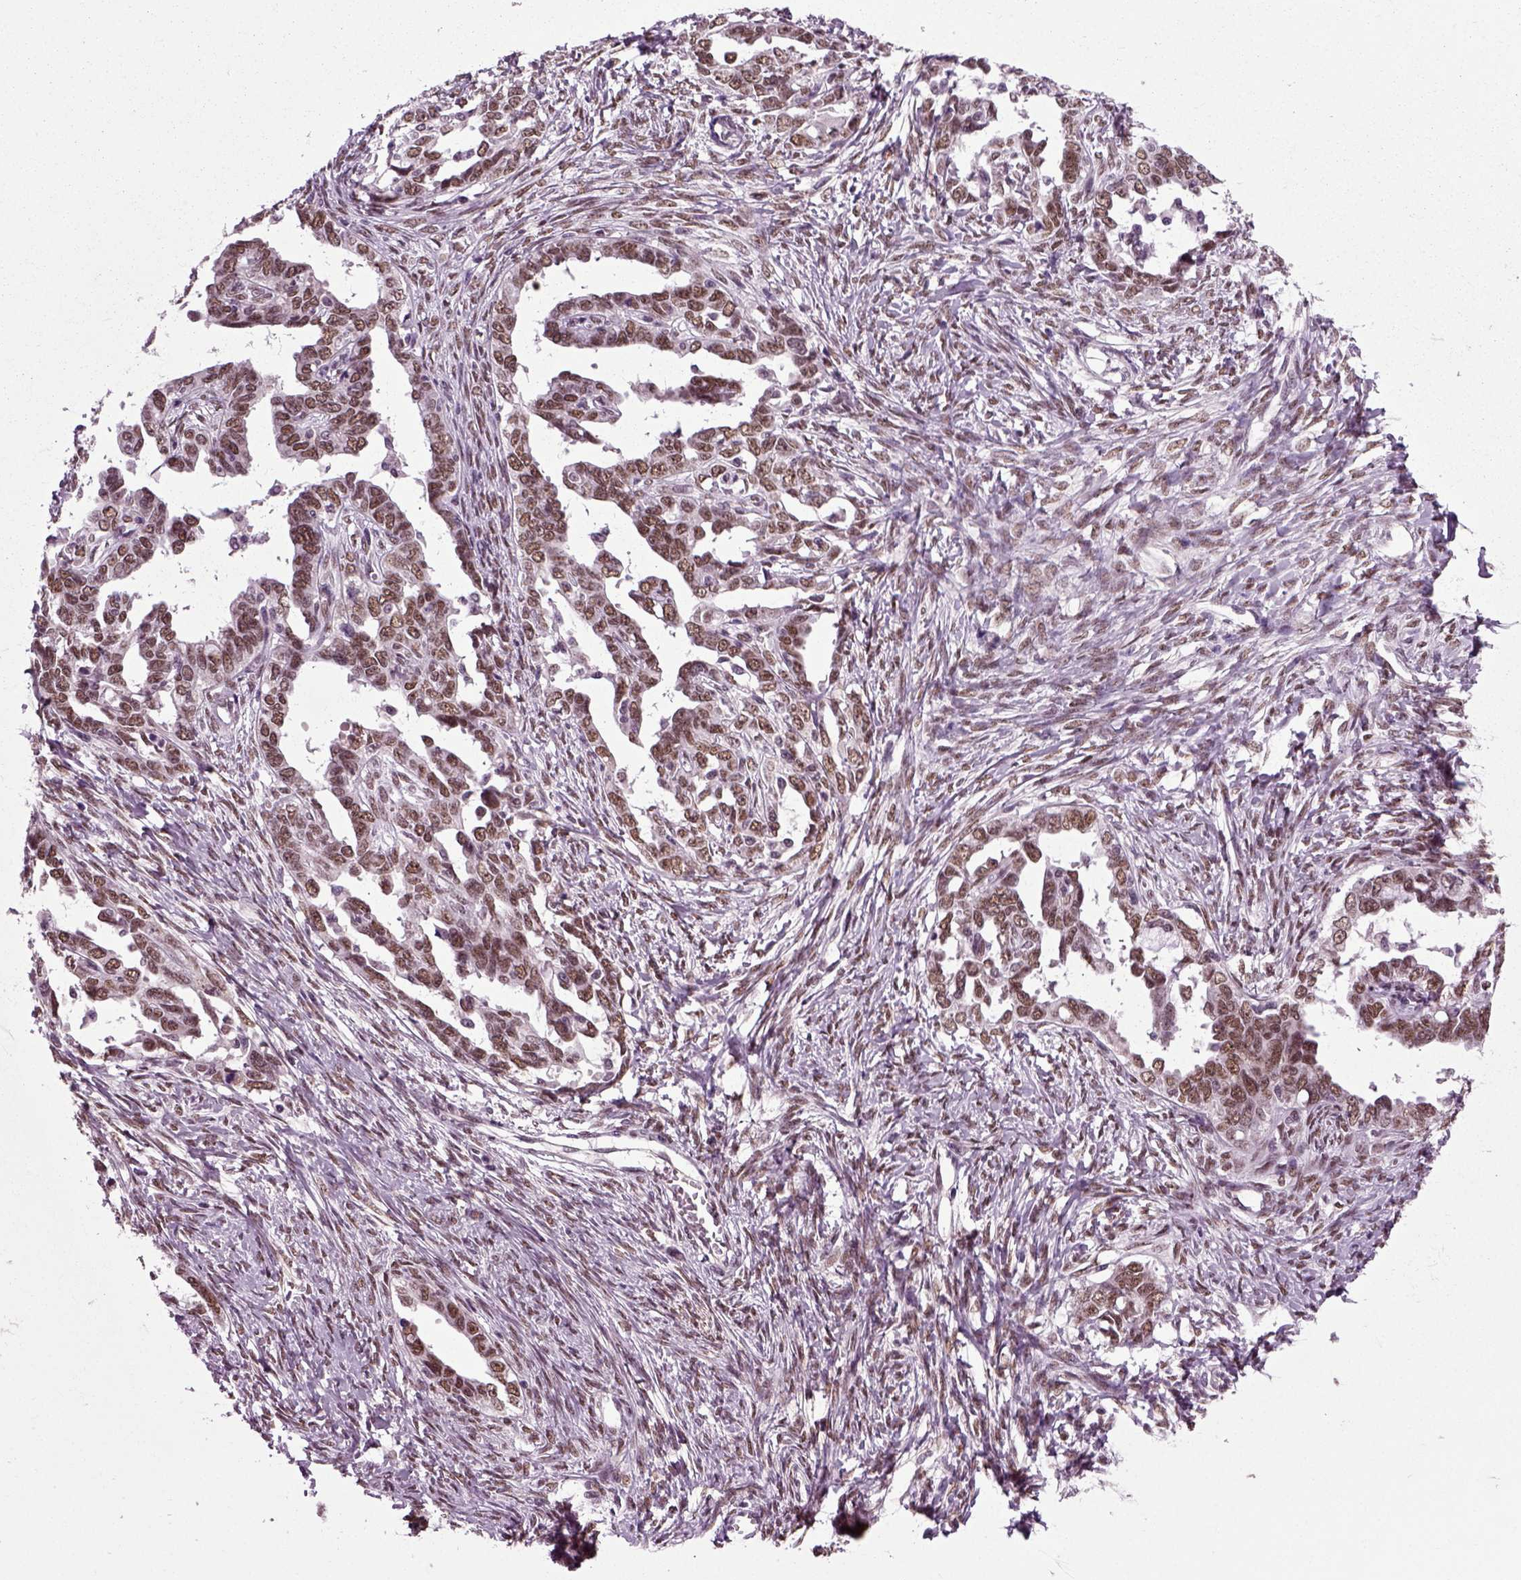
{"staining": {"intensity": "strong", "quantity": ">75%", "location": "nuclear"}, "tissue": "ovarian cancer", "cell_type": "Tumor cells", "image_type": "cancer", "snomed": [{"axis": "morphology", "description": "Cystadenocarcinoma, serous, NOS"}, {"axis": "topography", "description": "Ovary"}], "caption": "Human ovarian serous cystadenocarcinoma stained with a protein marker reveals strong staining in tumor cells.", "gene": "RCOR3", "patient": {"sex": "female", "age": 69}}